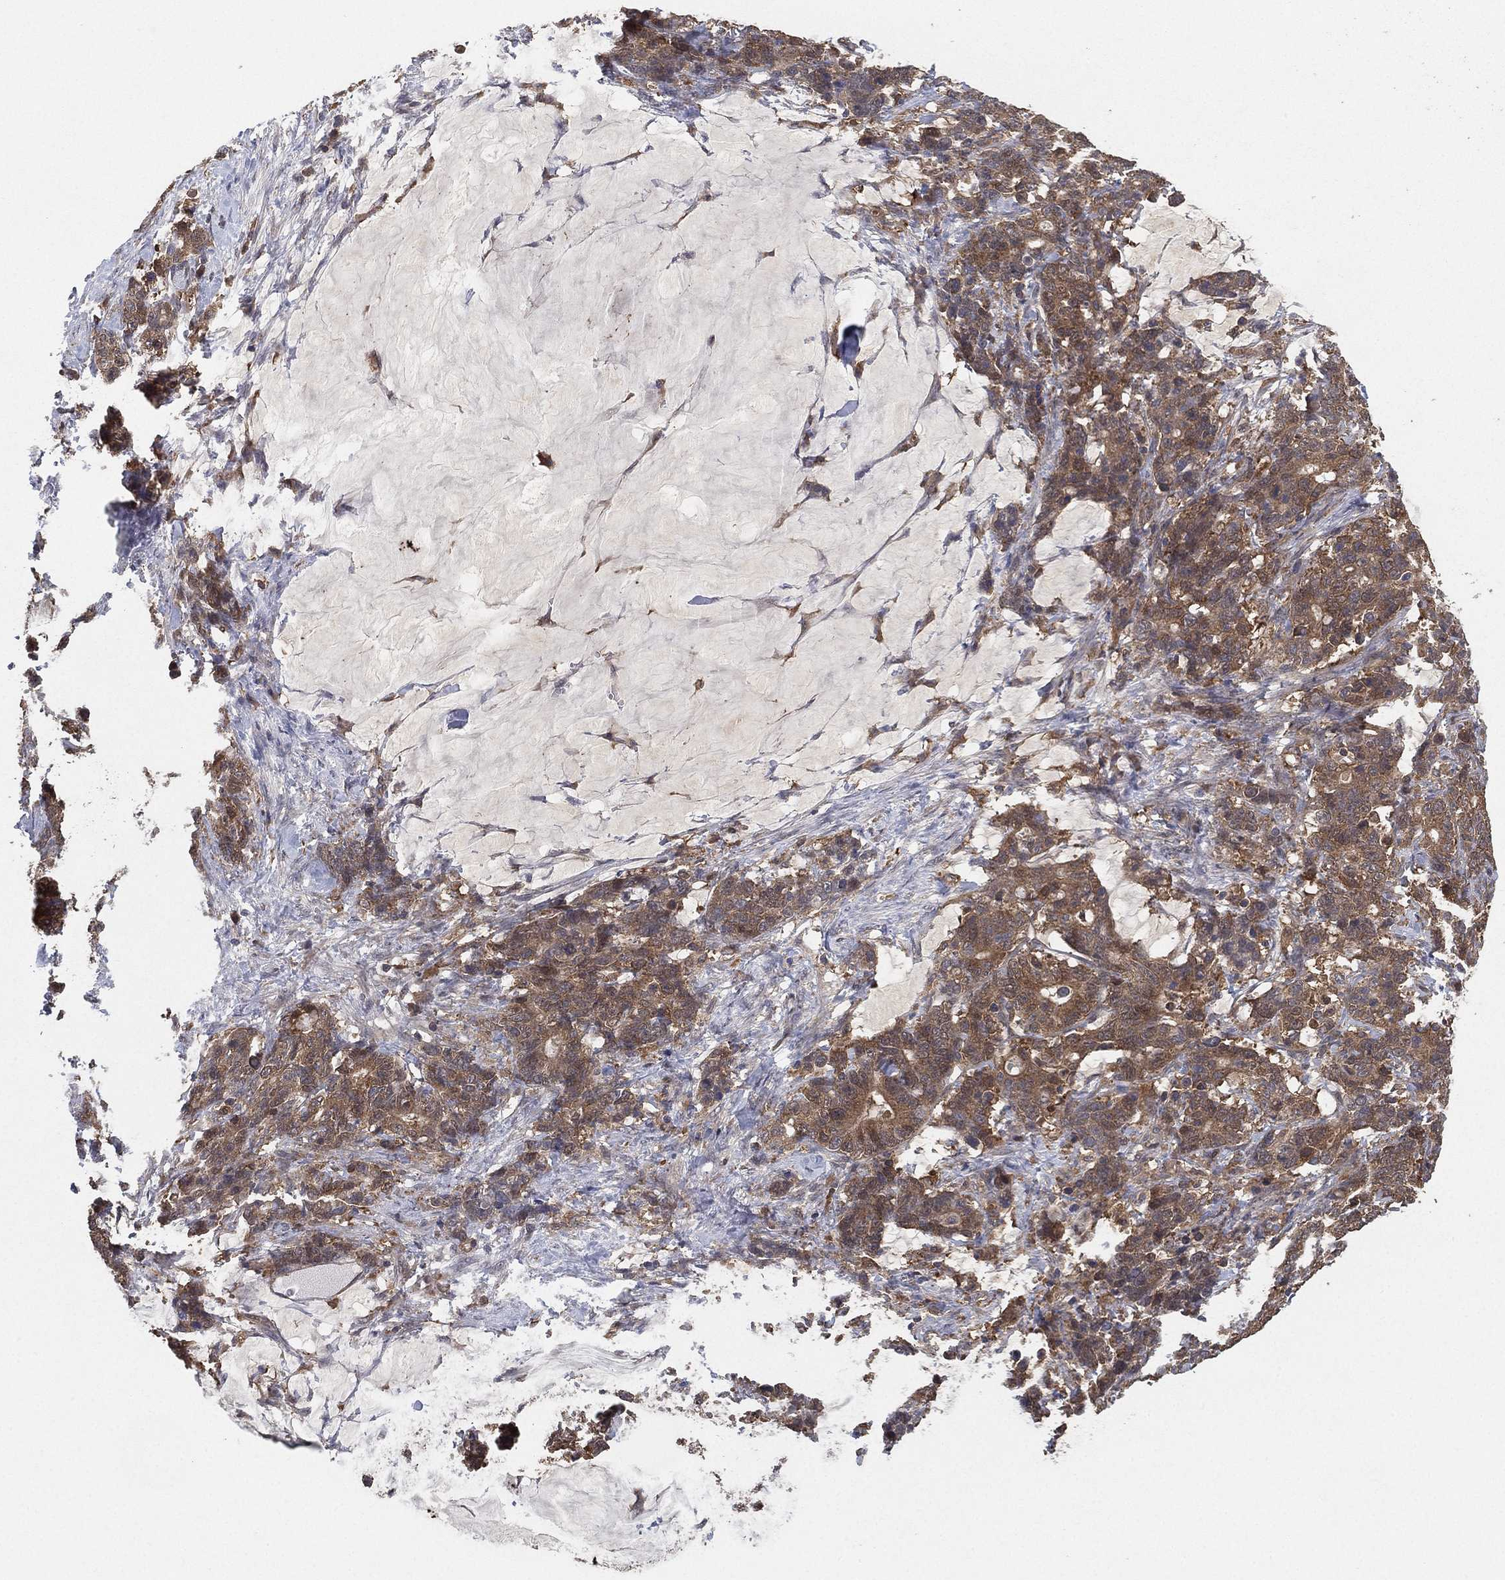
{"staining": {"intensity": "moderate", "quantity": ">75%", "location": "cytoplasmic/membranous"}, "tissue": "stomach cancer", "cell_type": "Tumor cells", "image_type": "cancer", "snomed": [{"axis": "morphology", "description": "Normal tissue, NOS"}, {"axis": "morphology", "description": "Adenocarcinoma, NOS"}, {"axis": "topography", "description": "Stomach"}], "caption": "Protein expression analysis of human adenocarcinoma (stomach) reveals moderate cytoplasmic/membranous positivity in about >75% of tumor cells.", "gene": "PSMG4", "patient": {"sex": "female", "age": 64}}